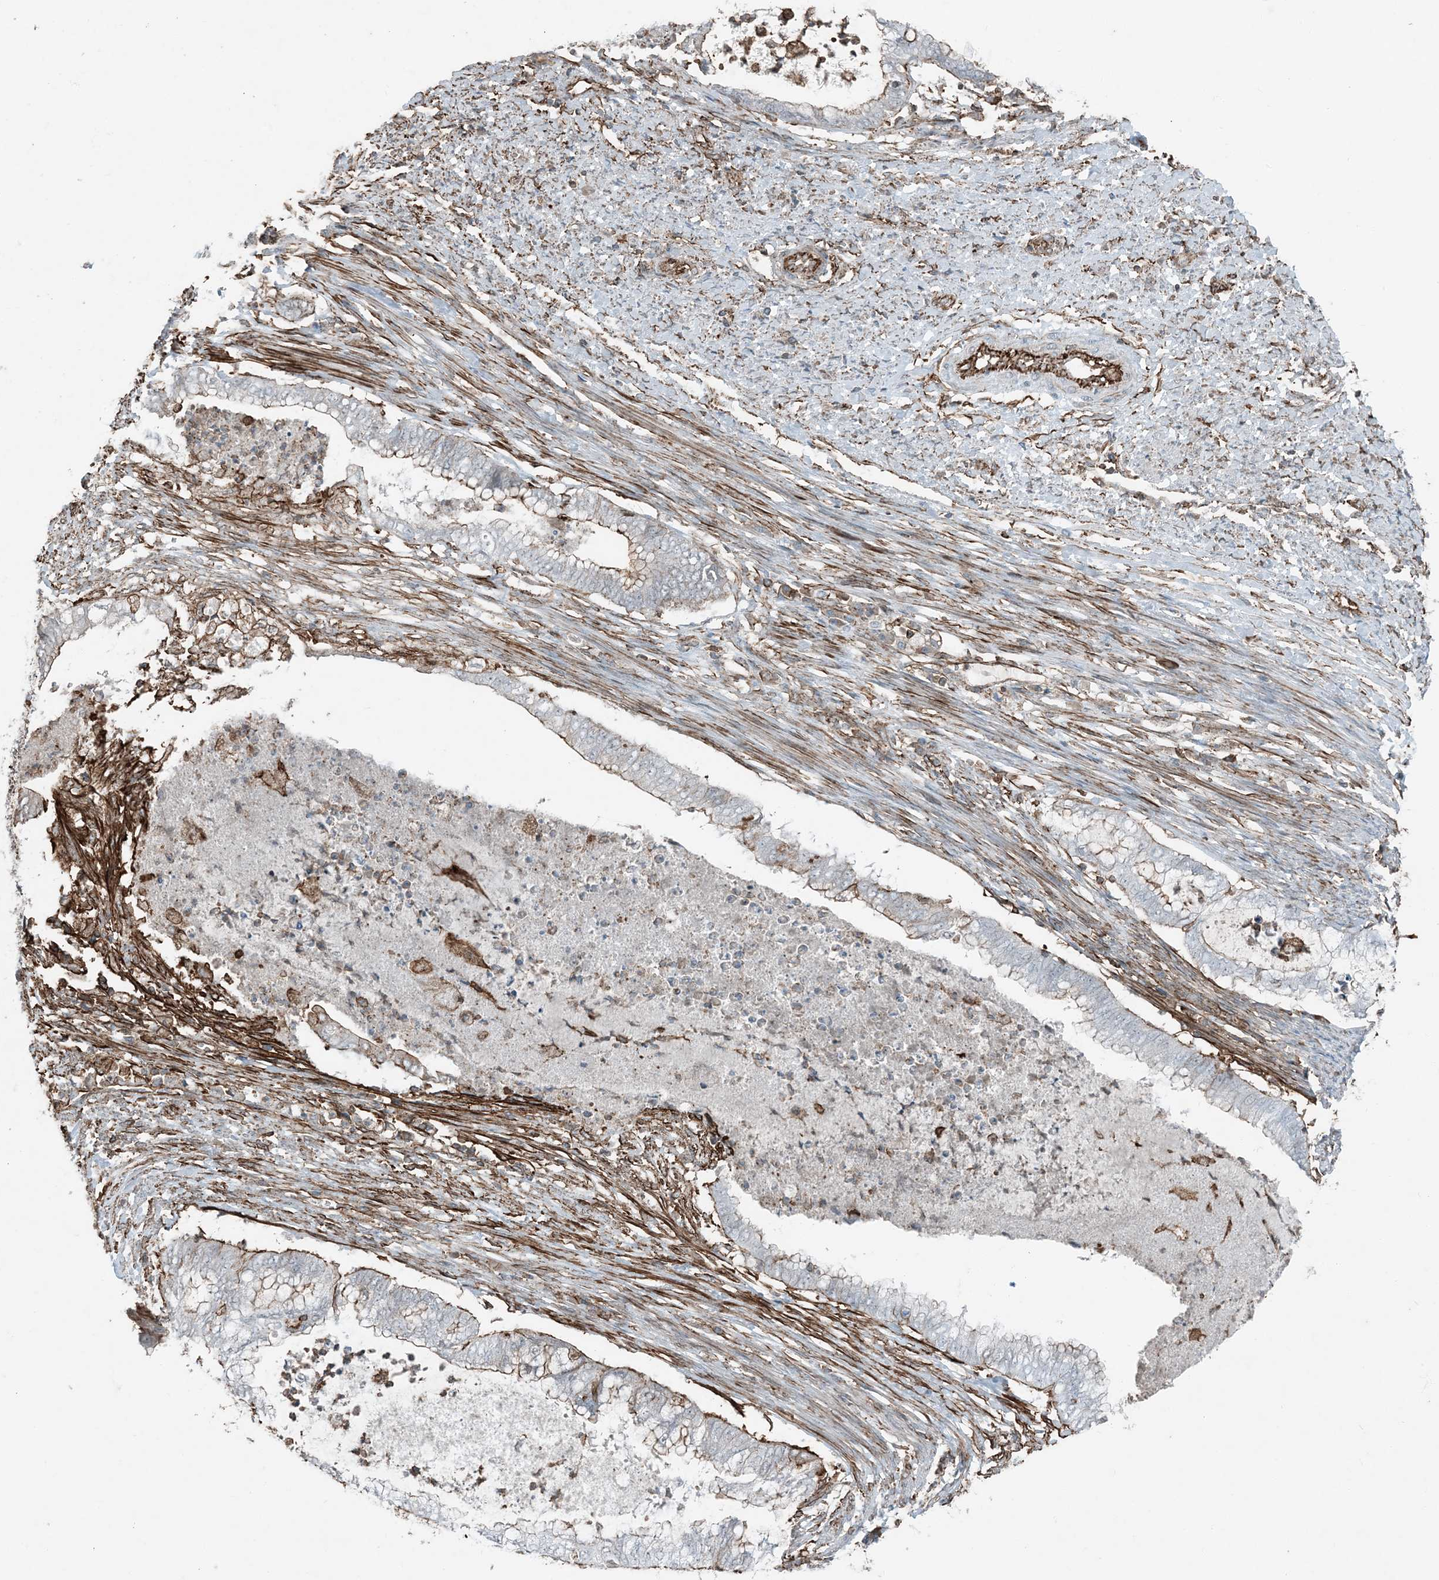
{"staining": {"intensity": "moderate", "quantity": "<25%", "location": "cytoplasmic/membranous"}, "tissue": "endometrial cancer", "cell_type": "Tumor cells", "image_type": "cancer", "snomed": [{"axis": "morphology", "description": "Necrosis, NOS"}, {"axis": "morphology", "description": "Adenocarcinoma, NOS"}, {"axis": "topography", "description": "Endometrium"}], "caption": "Endometrial cancer stained with DAB immunohistochemistry demonstrates low levels of moderate cytoplasmic/membranous expression in approximately <25% of tumor cells.", "gene": "APOBEC3C", "patient": {"sex": "female", "age": 79}}